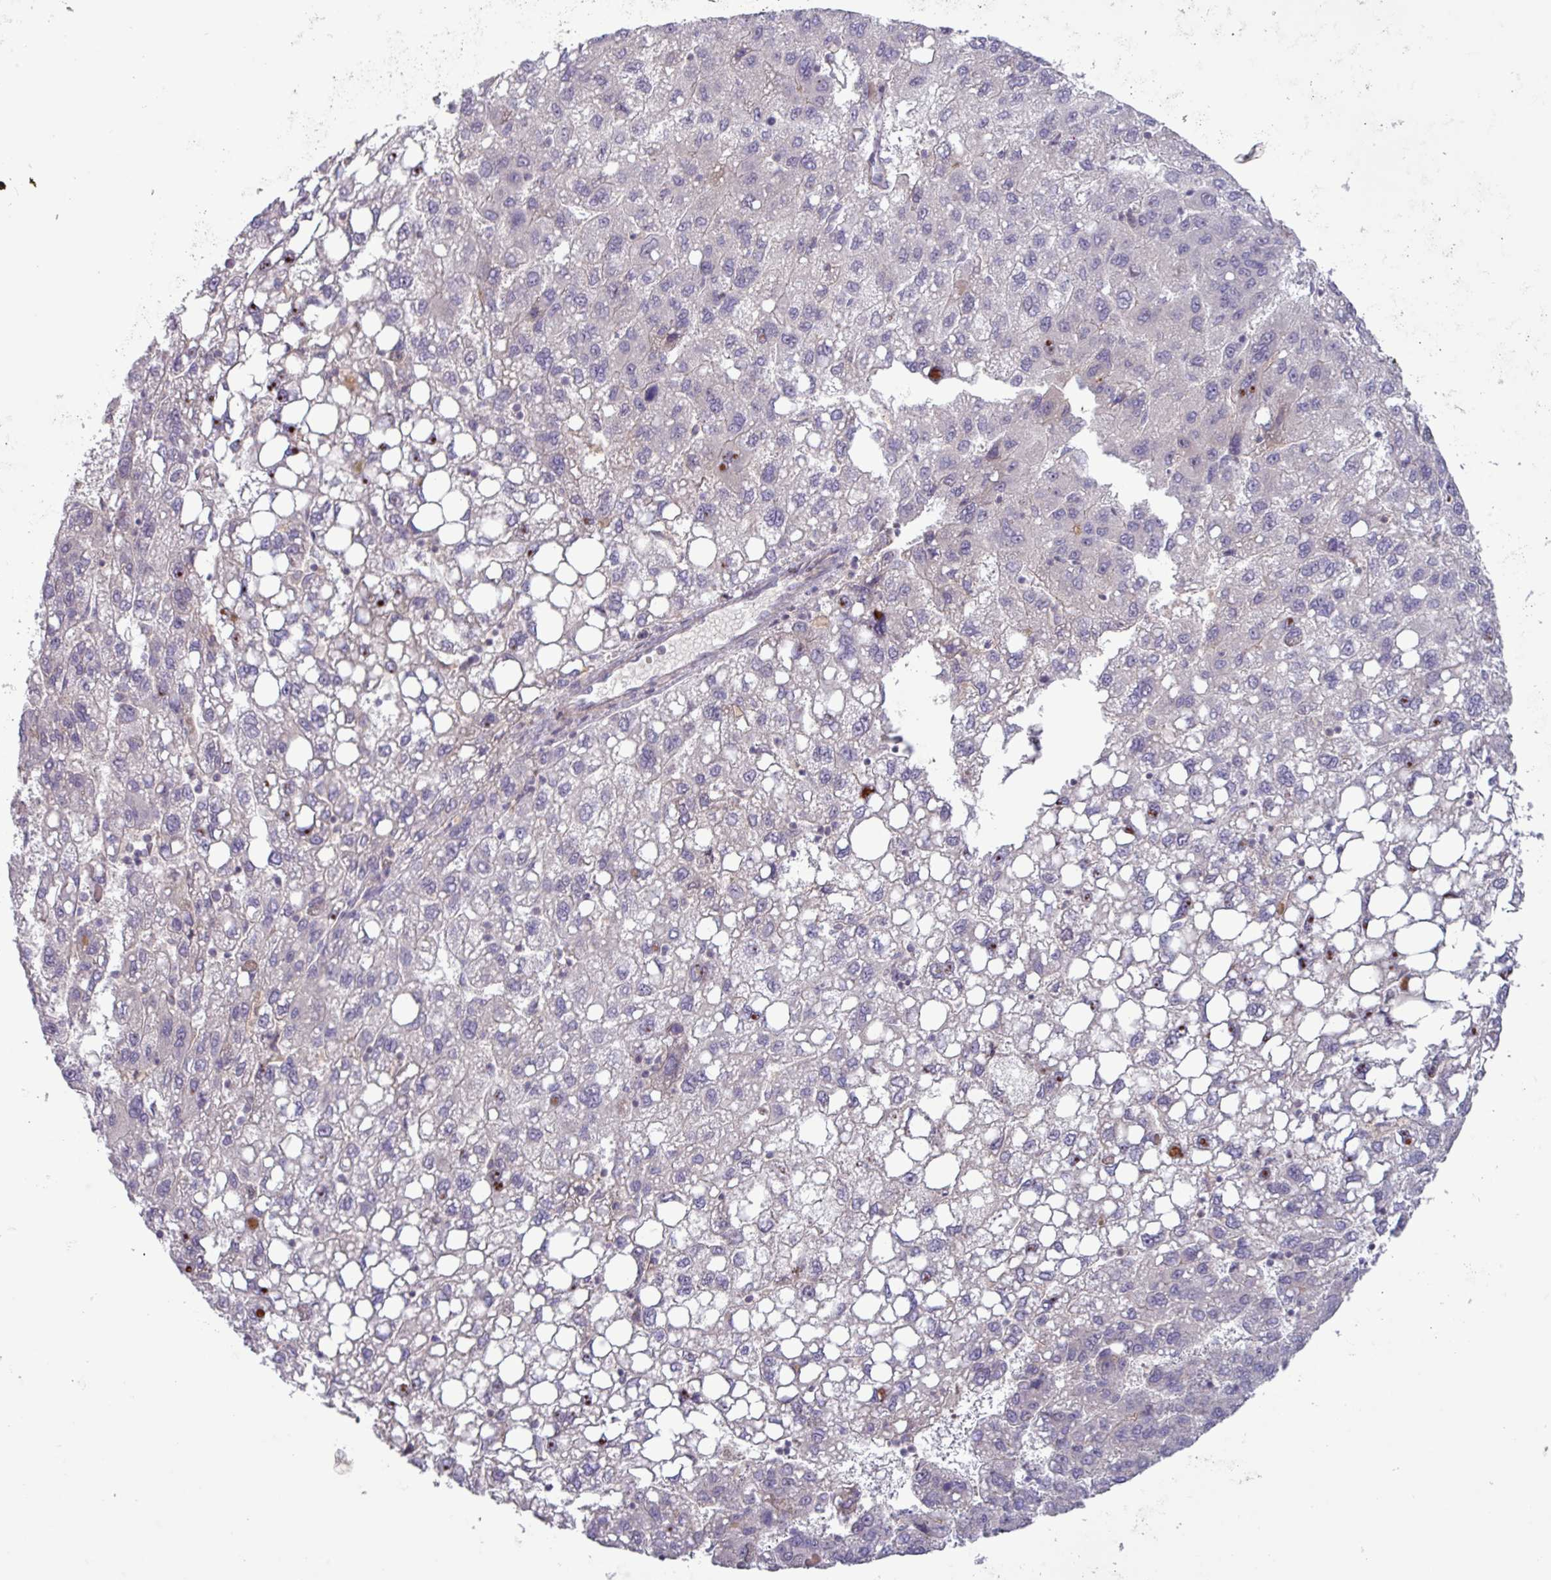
{"staining": {"intensity": "negative", "quantity": "none", "location": "none"}, "tissue": "liver cancer", "cell_type": "Tumor cells", "image_type": "cancer", "snomed": [{"axis": "morphology", "description": "Carcinoma, Hepatocellular, NOS"}, {"axis": "topography", "description": "Liver"}], "caption": "Protein analysis of liver cancer (hepatocellular carcinoma) exhibits no significant staining in tumor cells.", "gene": "TNFSF12", "patient": {"sex": "female", "age": 82}}